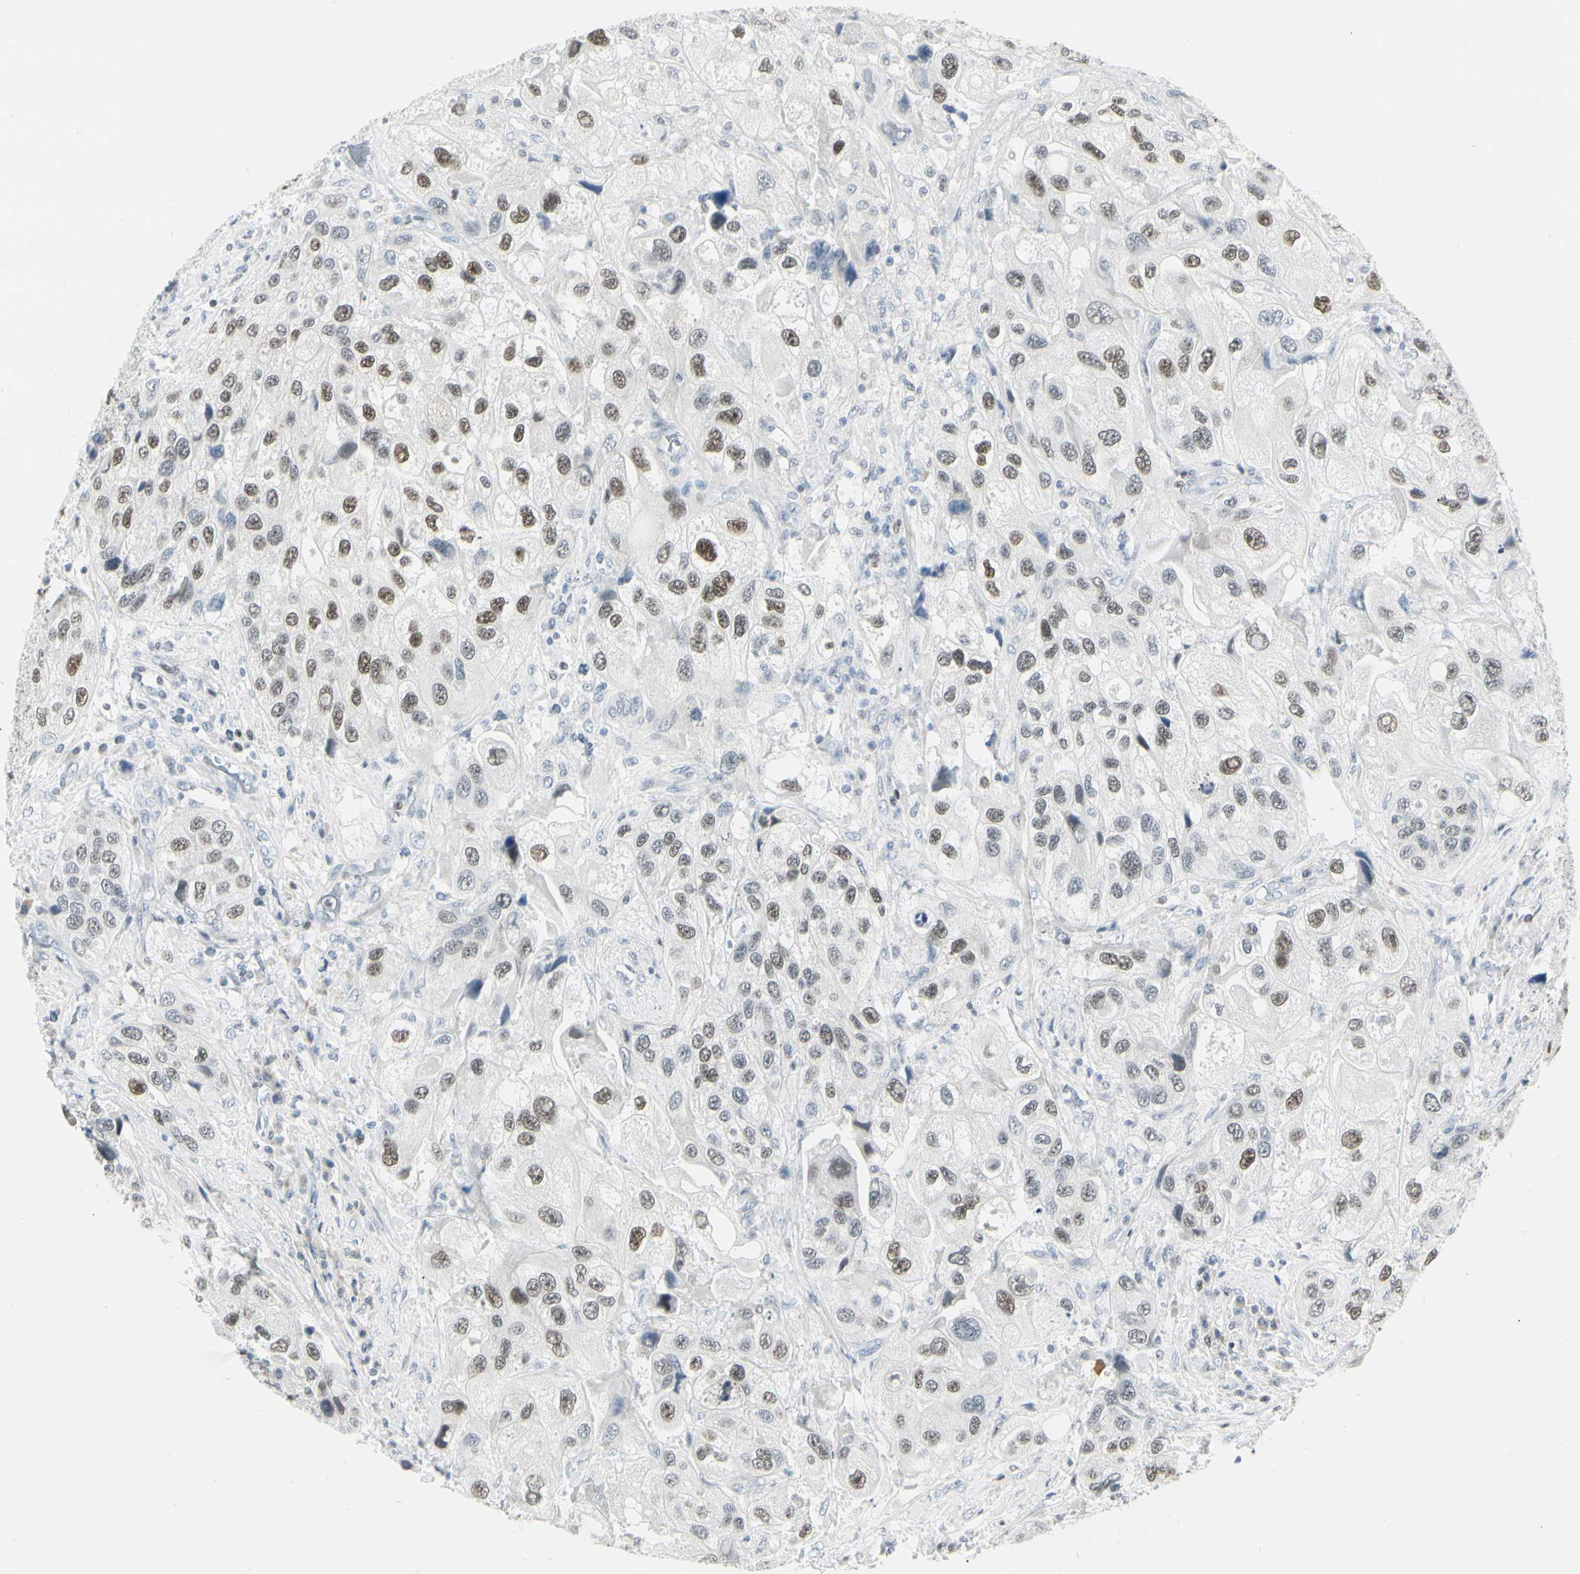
{"staining": {"intensity": "strong", "quantity": ">75%", "location": "nuclear"}, "tissue": "urothelial cancer", "cell_type": "Tumor cells", "image_type": "cancer", "snomed": [{"axis": "morphology", "description": "Urothelial carcinoma, High grade"}, {"axis": "topography", "description": "Urinary bladder"}], "caption": "Protein staining of urothelial cancer tissue exhibits strong nuclear staining in approximately >75% of tumor cells. (IHC, brightfield microscopy, high magnification).", "gene": "ZBTB7B", "patient": {"sex": "female", "age": 64}}